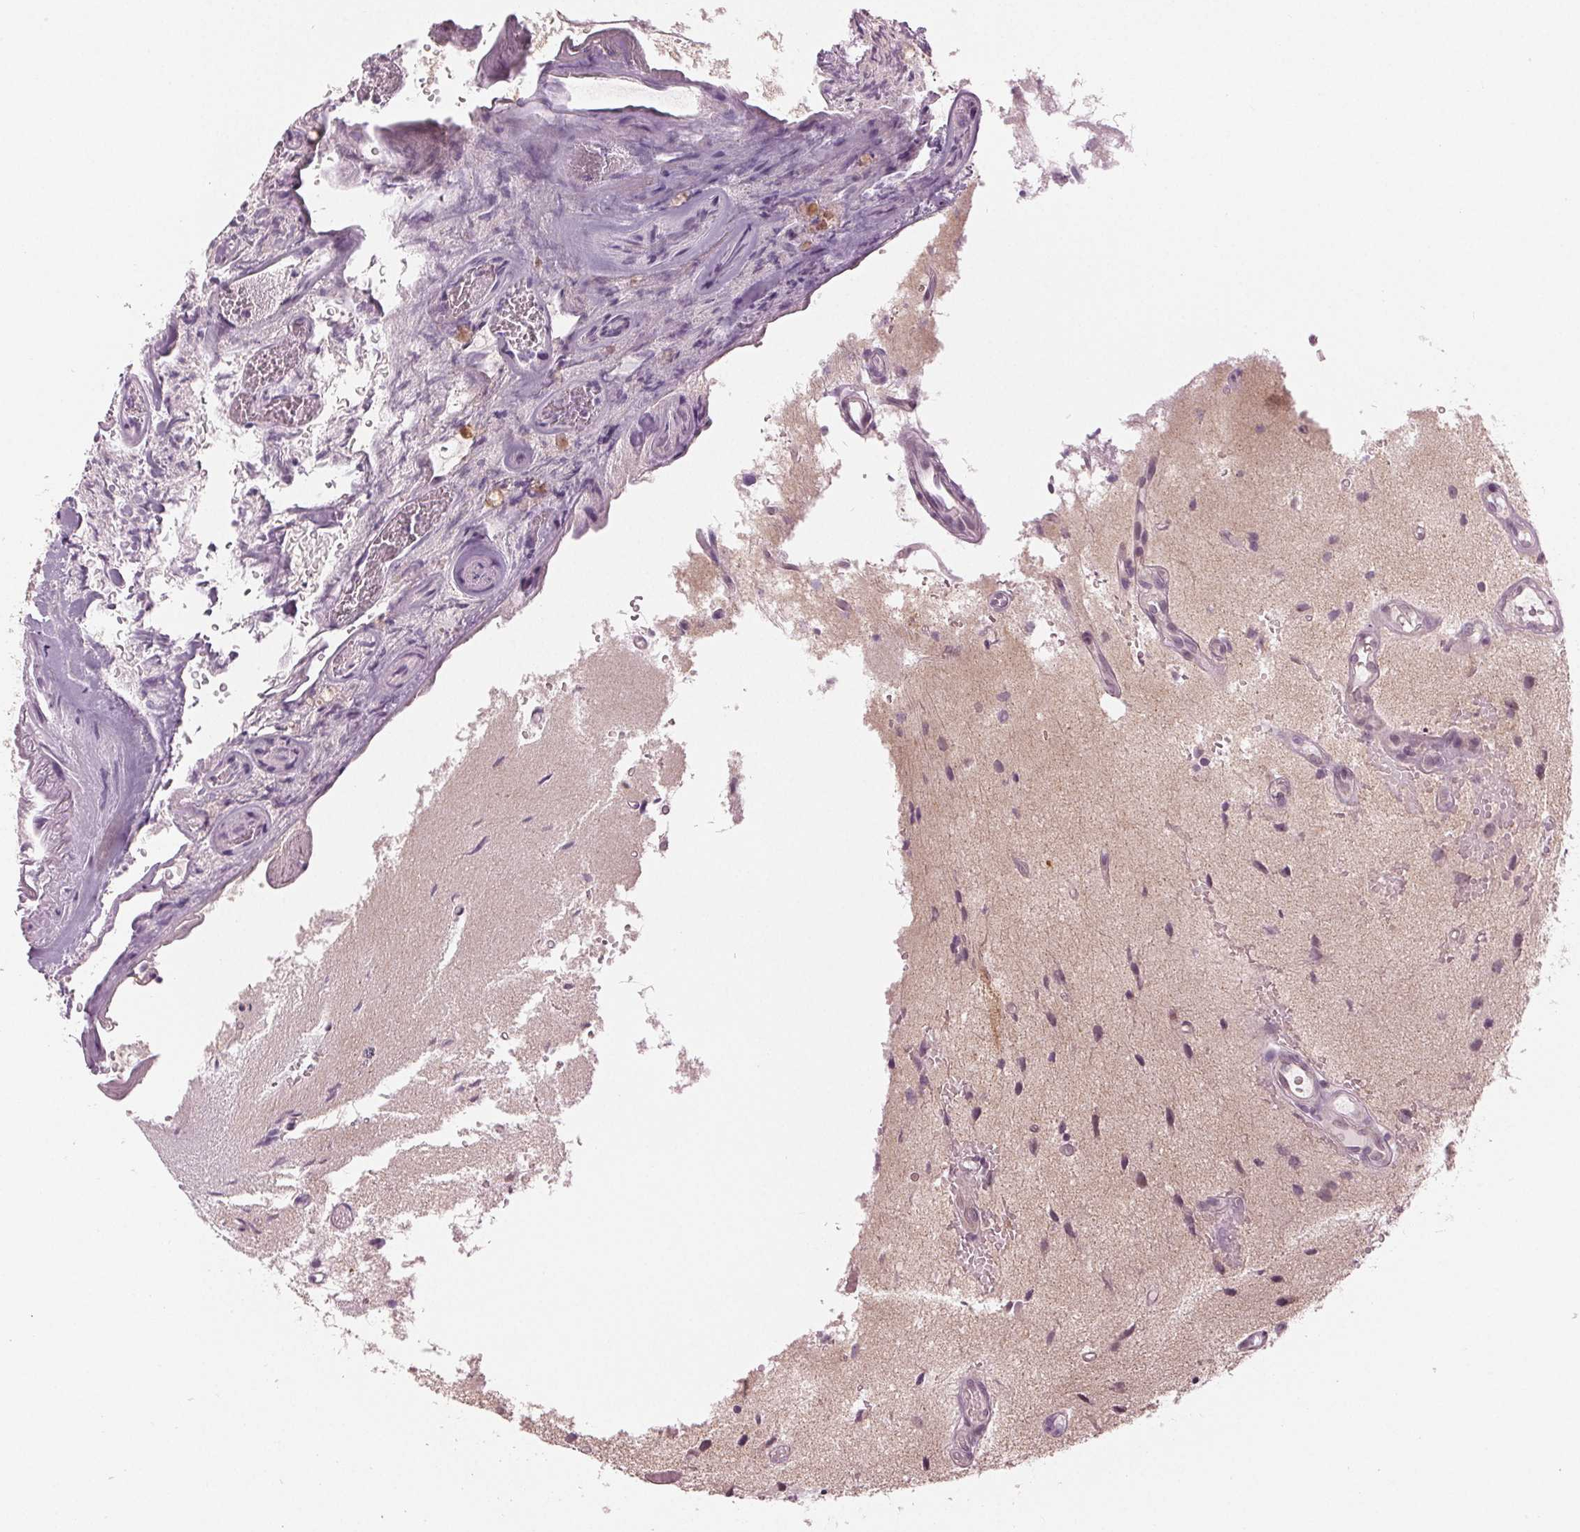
{"staining": {"intensity": "negative", "quantity": "none", "location": "none"}, "tissue": "glioma", "cell_type": "Tumor cells", "image_type": "cancer", "snomed": [{"axis": "morphology", "description": "Glioma, malignant, High grade"}, {"axis": "topography", "description": "Brain"}], "caption": "This is an immunohistochemistry image of malignant glioma (high-grade). There is no positivity in tumor cells.", "gene": "PRAP1", "patient": {"sex": "male", "age": 75}}